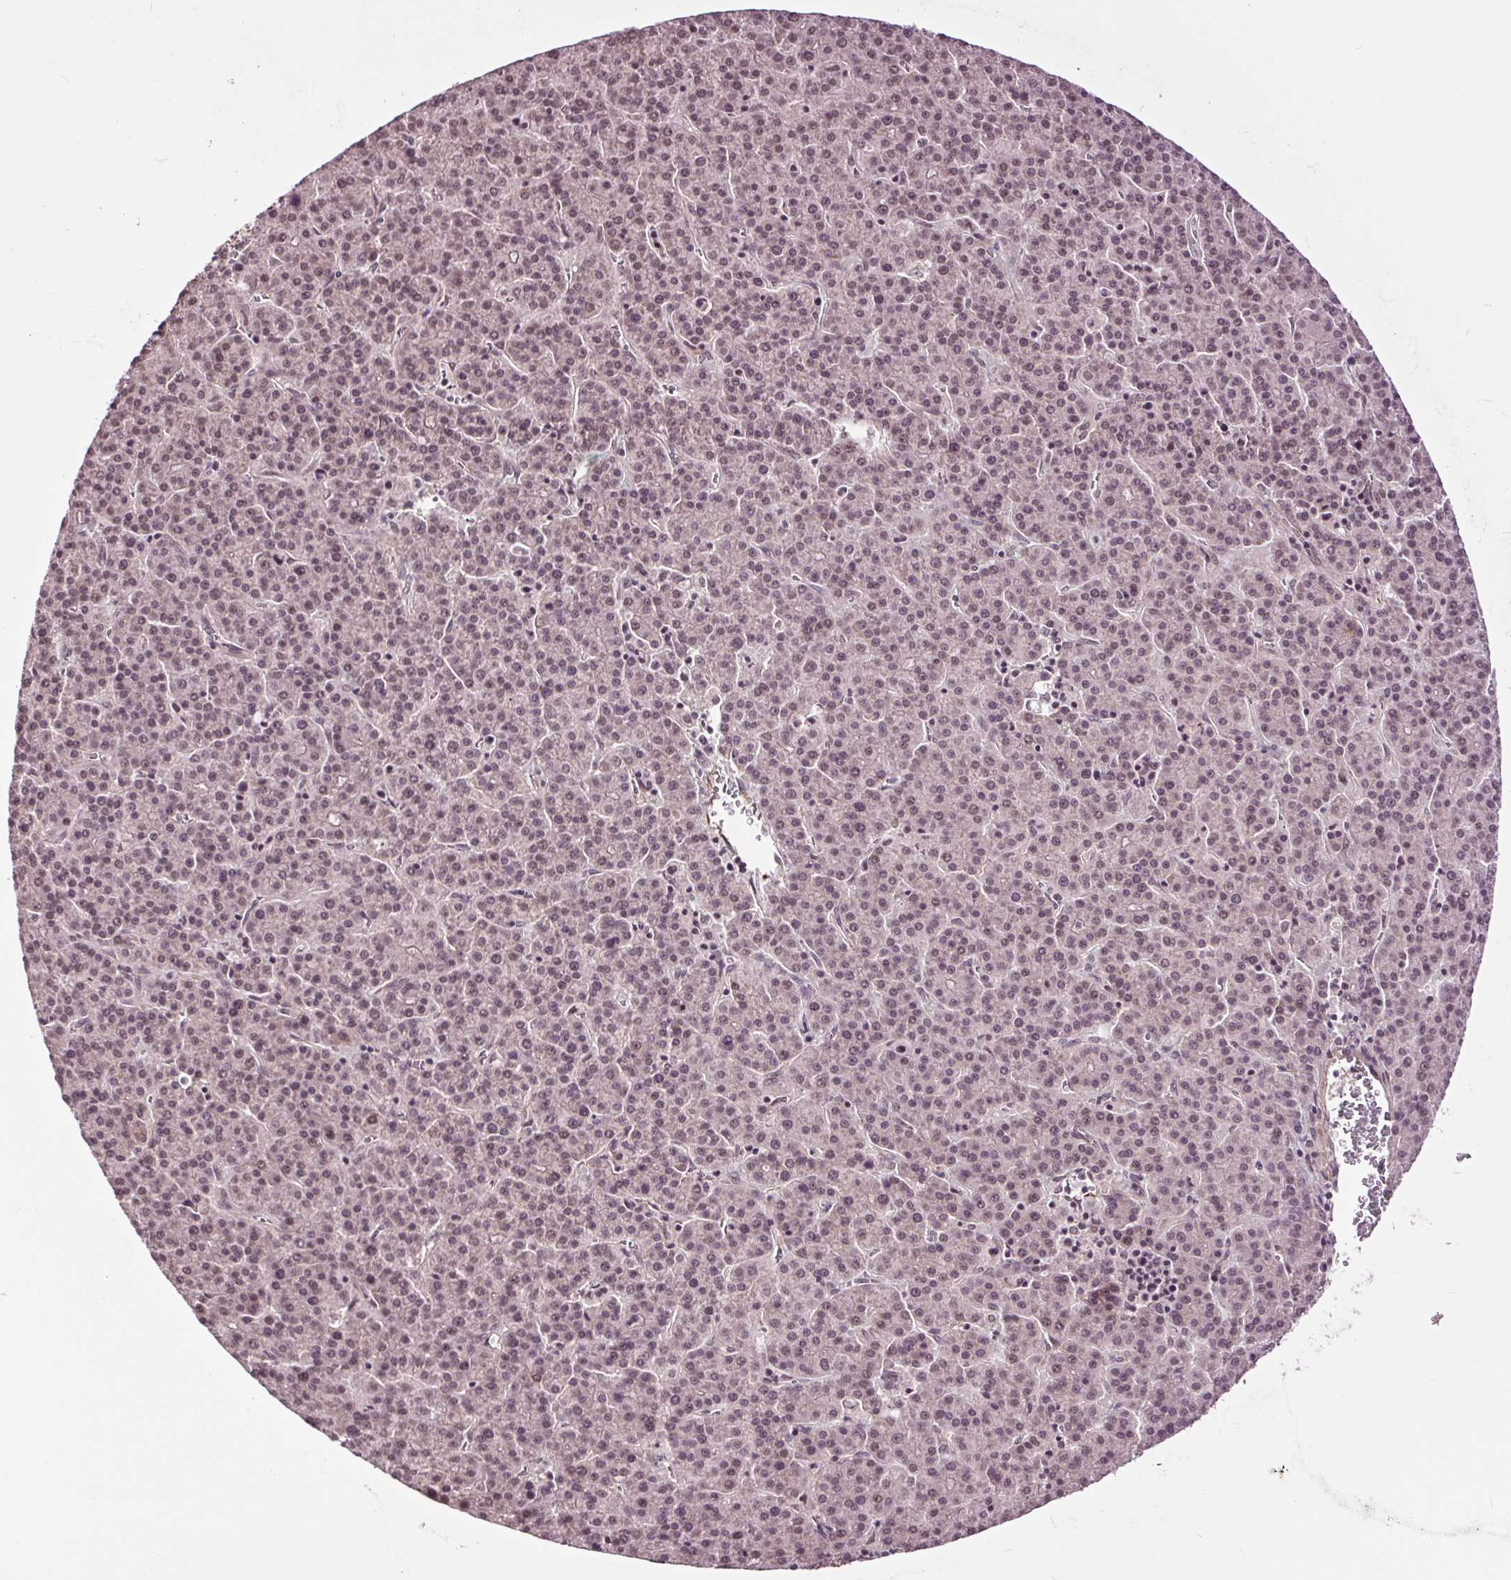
{"staining": {"intensity": "weak", "quantity": "25%-75%", "location": "nuclear"}, "tissue": "liver cancer", "cell_type": "Tumor cells", "image_type": "cancer", "snomed": [{"axis": "morphology", "description": "Carcinoma, Hepatocellular, NOS"}, {"axis": "topography", "description": "Liver"}], "caption": "Immunohistochemistry (IHC) staining of liver hepatocellular carcinoma, which displays low levels of weak nuclear staining in about 25%-75% of tumor cells indicating weak nuclear protein expression. The staining was performed using DAB (3,3'-diaminobenzidine) (brown) for protein detection and nuclei were counterstained in hematoxylin (blue).", "gene": "HAUS5", "patient": {"sex": "female", "age": 58}}